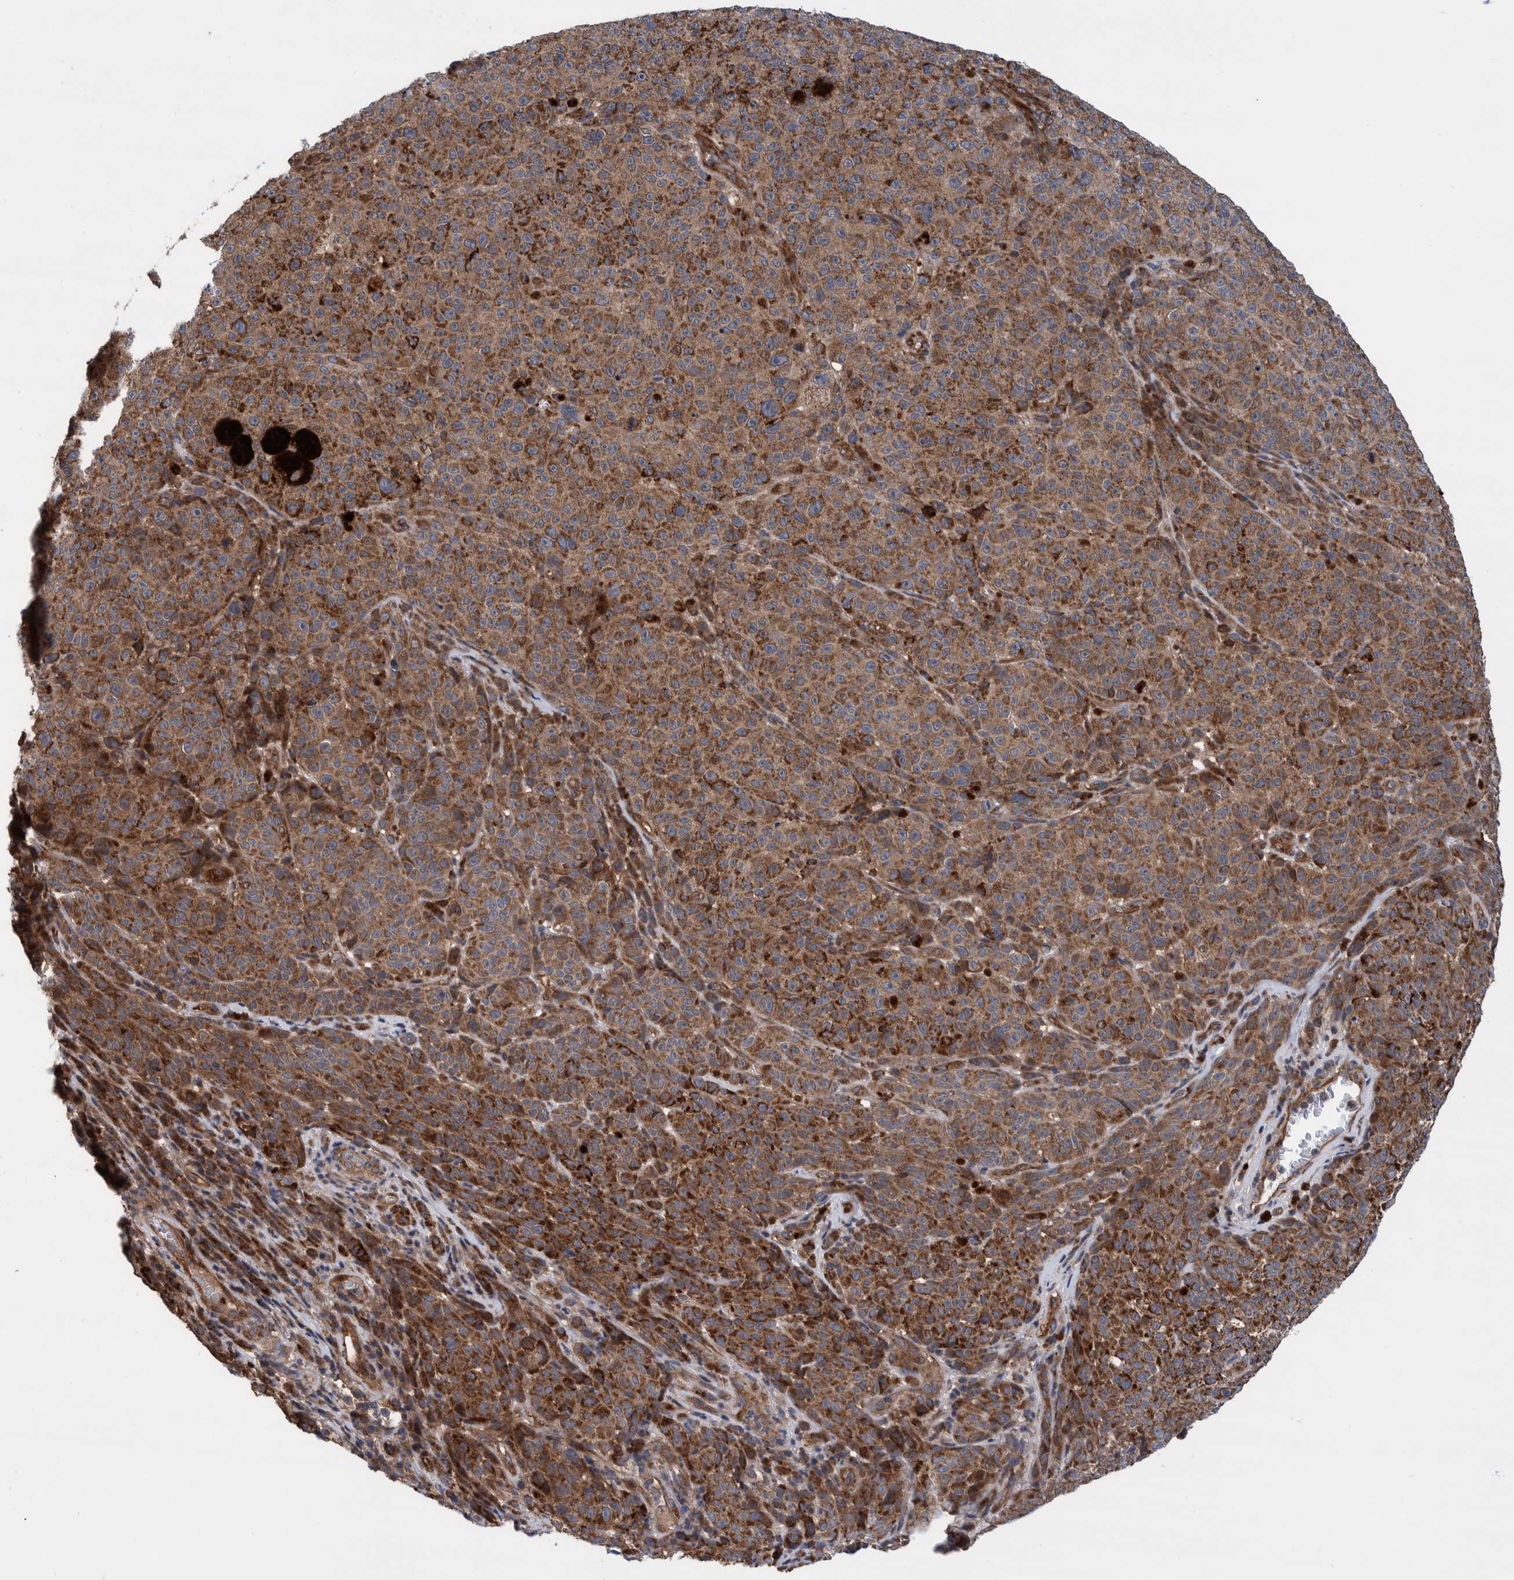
{"staining": {"intensity": "strong", "quantity": ">75%", "location": "cytoplasmic/membranous"}, "tissue": "melanoma", "cell_type": "Tumor cells", "image_type": "cancer", "snomed": [{"axis": "morphology", "description": "Malignant melanoma, NOS"}, {"axis": "topography", "description": "Skin"}], "caption": "The image shows a brown stain indicating the presence of a protein in the cytoplasmic/membranous of tumor cells in malignant melanoma.", "gene": "GRPEL2", "patient": {"sex": "female", "age": 82}}